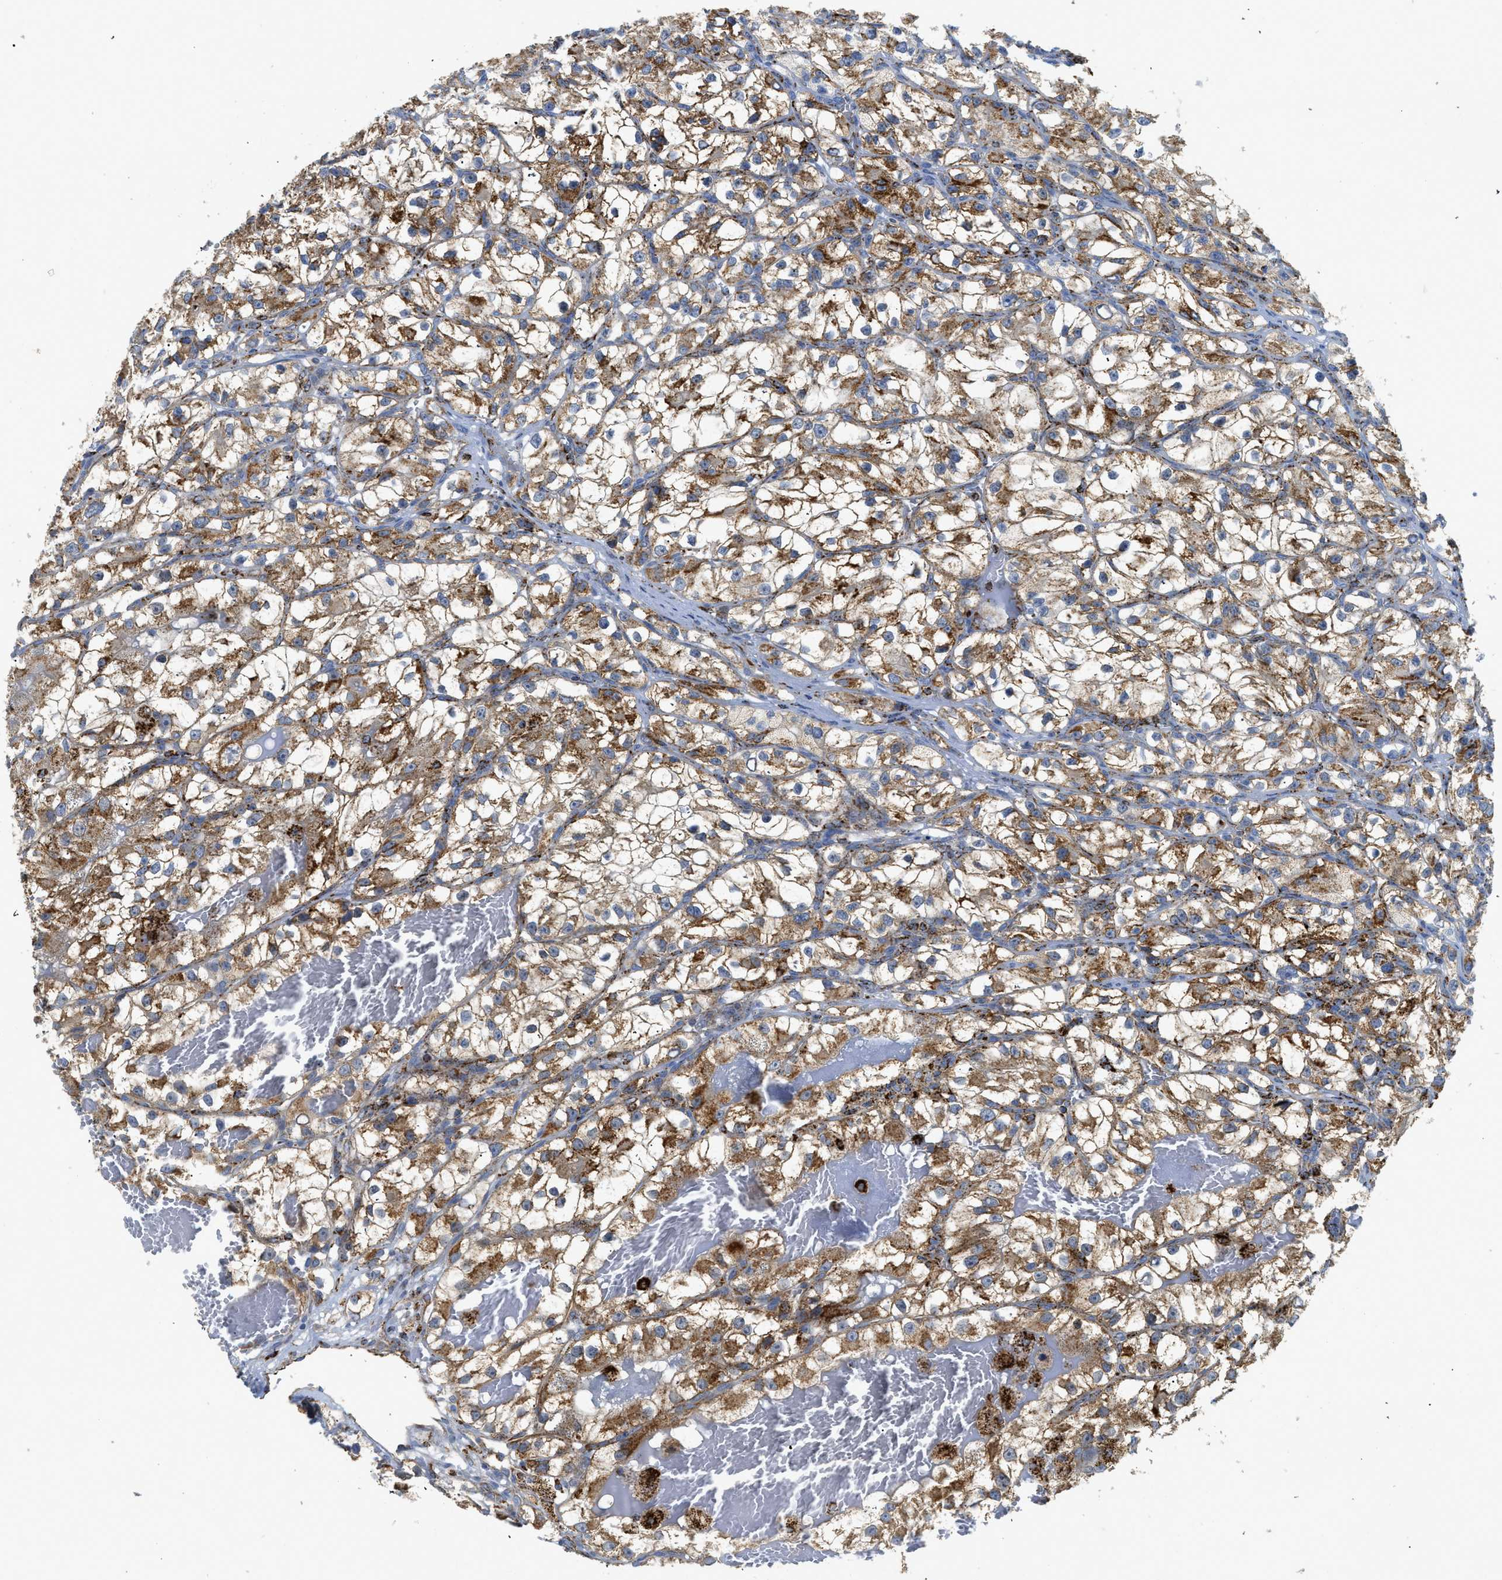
{"staining": {"intensity": "moderate", "quantity": ">75%", "location": "cytoplasmic/membranous"}, "tissue": "renal cancer", "cell_type": "Tumor cells", "image_type": "cancer", "snomed": [{"axis": "morphology", "description": "Adenocarcinoma, NOS"}, {"axis": "topography", "description": "Kidney"}], "caption": "Renal cancer stained for a protein (brown) reveals moderate cytoplasmic/membranous positive expression in approximately >75% of tumor cells.", "gene": "SQOR", "patient": {"sex": "female", "age": 57}}